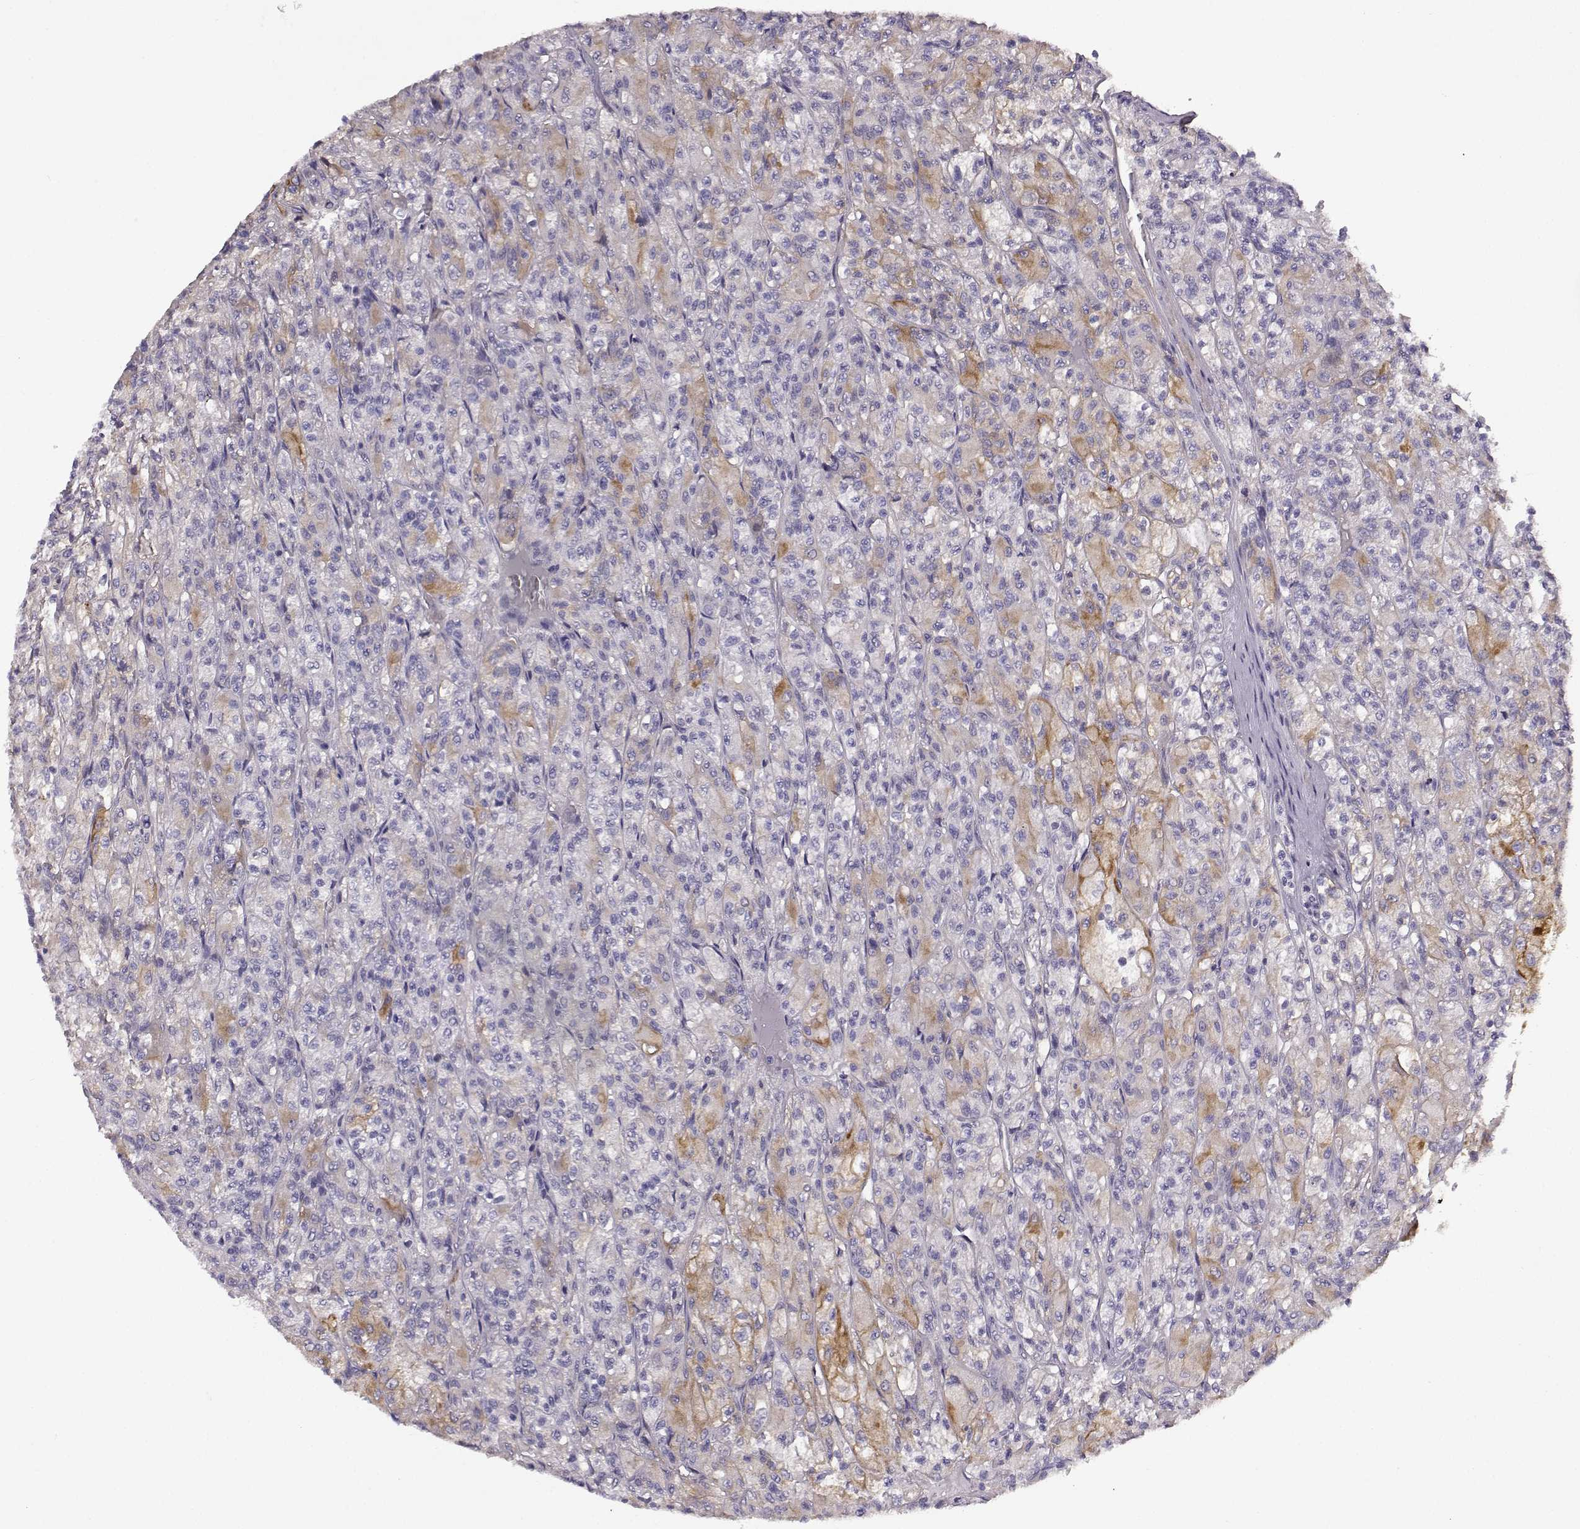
{"staining": {"intensity": "moderate", "quantity": "<25%", "location": "cytoplasmic/membranous"}, "tissue": "renal cancer", "cell_type": "Tumor cells", "image_type": "cancer", "snomed": [{"axis": "morphology", "description": "Adenocarcinoma, NOS"}, {"axis": "topography", "description": "Kidney"}], "caption": "This micrograph displays renal adenocarcinoma stained with immunohistochemistry to label a protein in brown. The cytoplasmic/membranous of tumor cells show moderate positivity for the protein. Nuclei are counter-stained blue.", "gene": "TRIM69", "patient": {"sex": "female", "age": 70}}